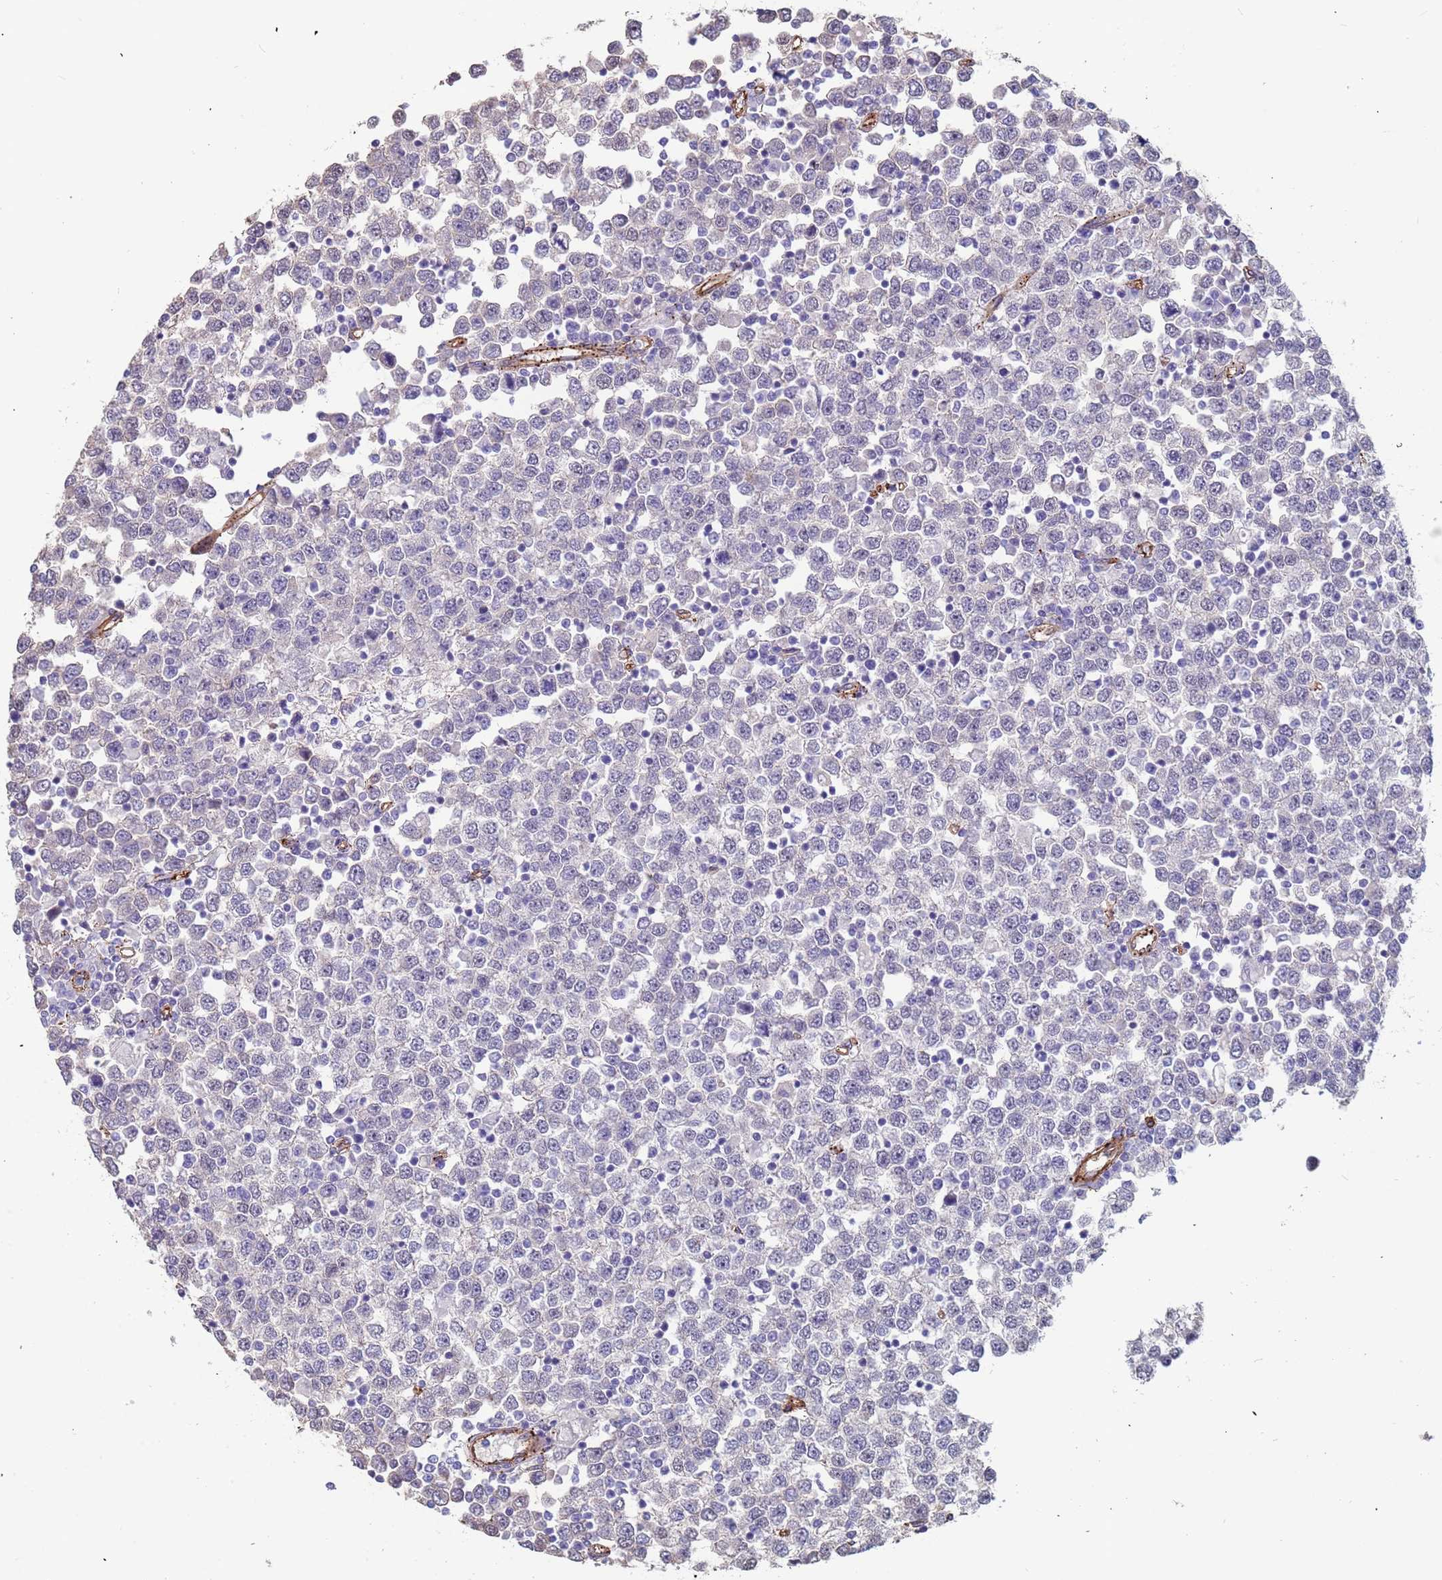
{"staining": {"intensity": "negative", "quantity": "none", "location": "none"}, "tissue": "testis cancer", "cell_type": "Tumor cells", "image_type": "cancer", "snomed": [{"axis": "morphology", "description": "Seminoma, NOS"}, {"axis": "topography", "description": "Testis"}], "caption": "Testis cancer was stained to show a protein in brown. There is no significant staining in tumor cells.", "gene": "EHD2", "patient": {"sex": "male", "age": 65}}